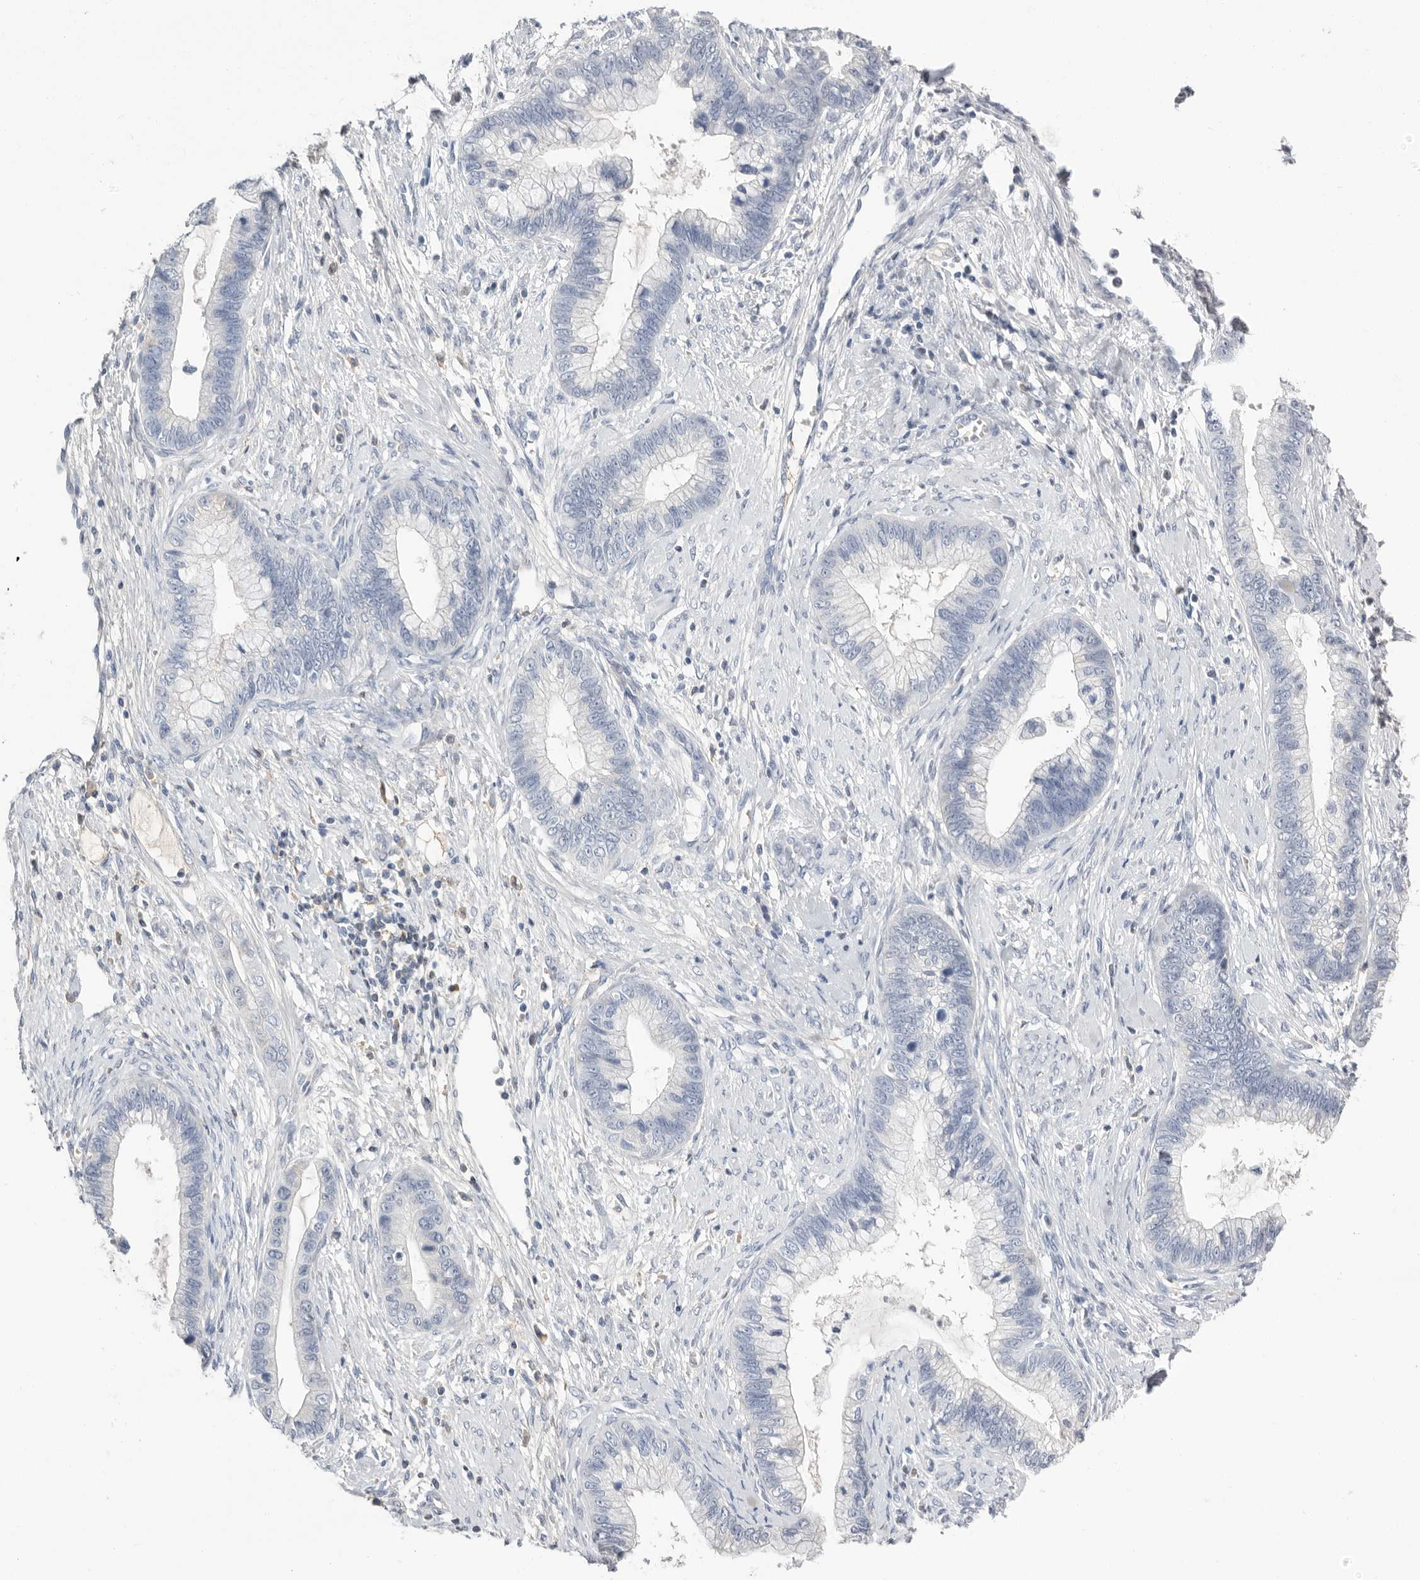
{"staining": {"intensity": "negative", "quantity": "none", "location": "none"}, "tissue": "cervical cancer", "cell_type": "Tumor cells", "image_type": "cancer", "snomed": [{"axis": "morphology", "description": "Adenocarcinoma, NOS"}, {"axis": "topography", "description": "Cervix"}], "caption": "IHC image of cervical cancer stained for a protein (brown), which reveals no positivity in tumor cells.", "gene": "APOA2", "patient": {"sex": "female", "age": 44}}